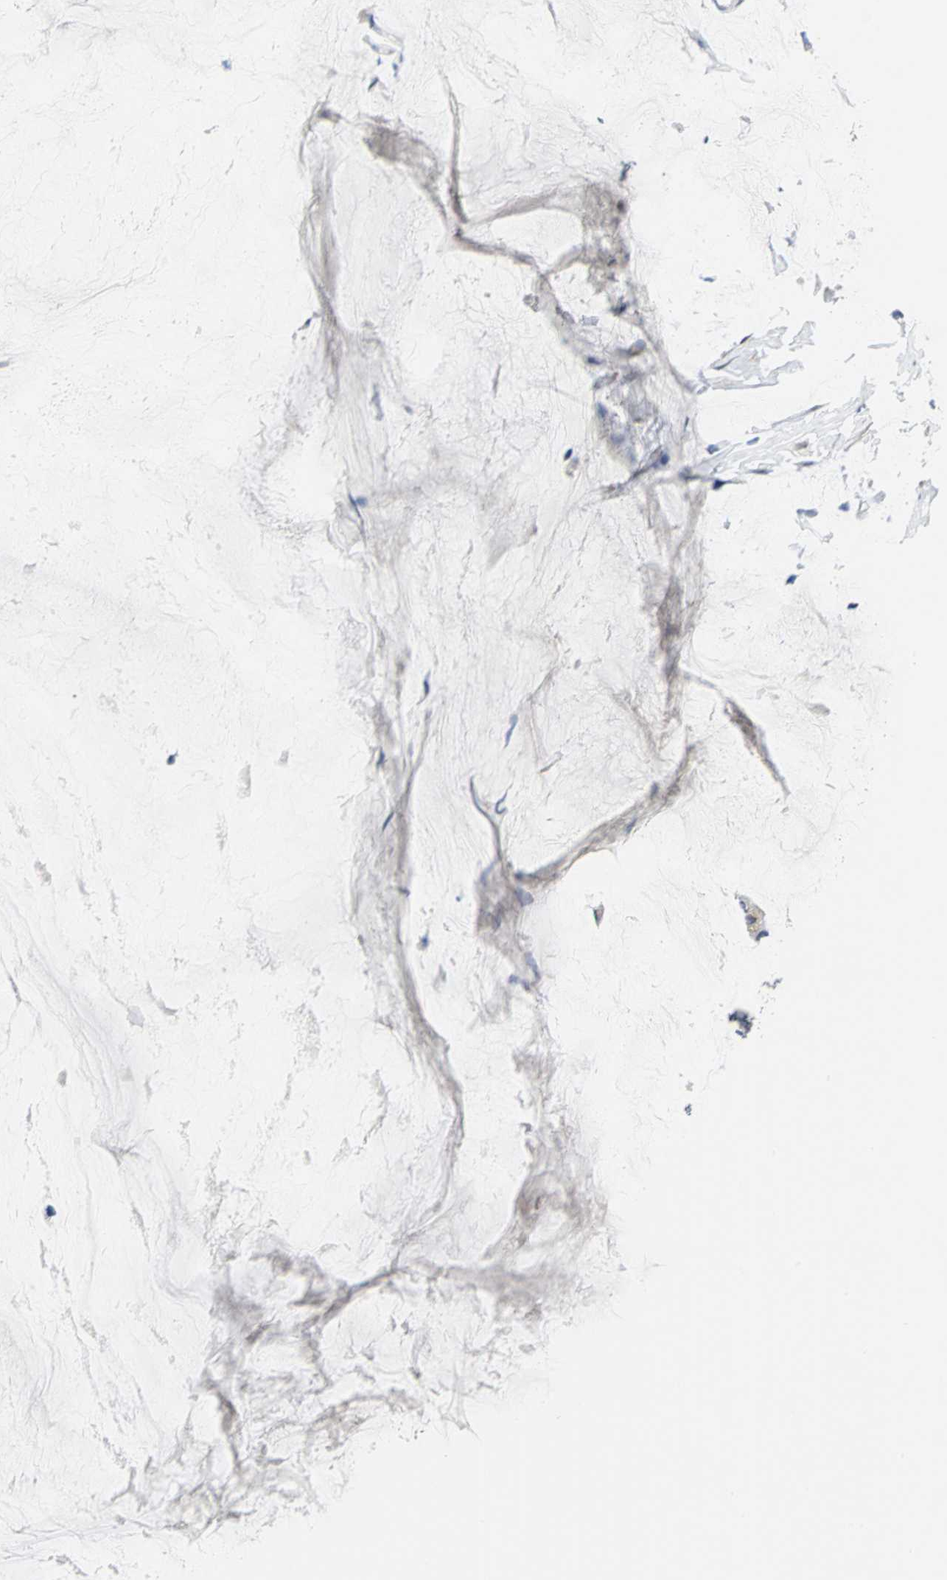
{"staining": {"intensity": "weak", "quantity": "<25%", "location": "nuclear"}, "tissue": "ovarian cancer", "cell_type": "Tumor cells", "image_type": "cancer", "snomed": [{"axis": "morphology", "description": "Cystadenocarcinoma, mucinous, NOS"}, {"axis": "topography", "description": "Ovary"}], "caption": "Immunohistochemistry (IHC) image of ovarian cancer (mucinous cystadenocarcinoma) stained for a protein (brown), which reveals no expression in tumor cells.", "gene": "PGM3", "patient": {"sex": "female", "age": 39}}